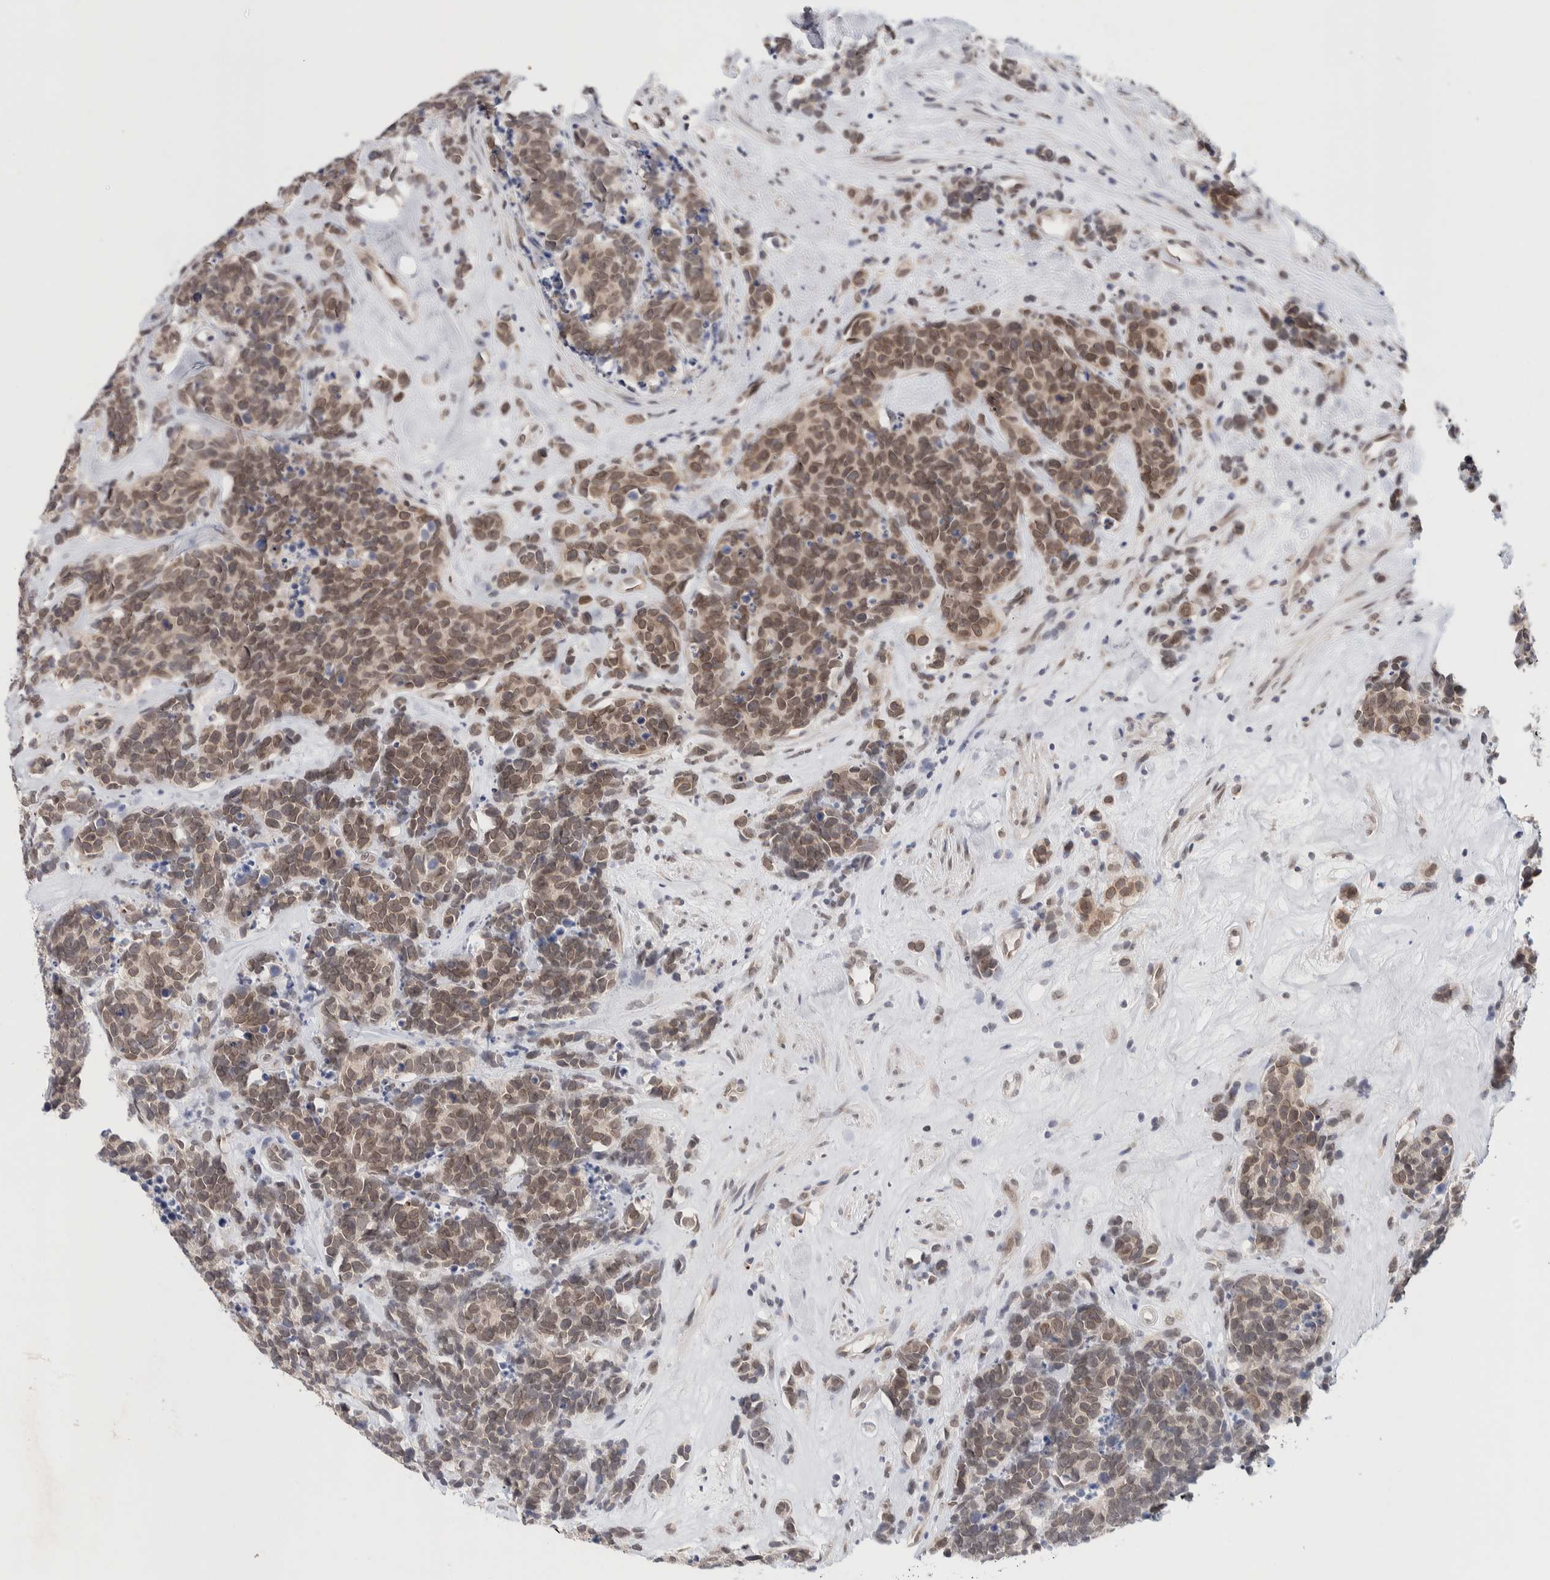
{"staining": {"intensity": "weak", "quantity": ">75%", "location": "cytoplasmic/membranous"}, "tissue": "carcinoid", "cell_type": "Tumor cells", "image_type": "cancer", "snomed": [{"axis": "morphology", "description": "Carcinoma, NOS"}, {"axis": "morphology", "description": "Carcinoid, malignant, NOS"}, {"axis": "topography", "description": "Urinary bladder"}], "caption": "Tumor cells demonstrate low levels of weak cytoplasmic/membranous positivity in approximately >75% of cells in human malignant carcinoid.", "gene": "CRAT", "patient": {"sex": "male", "age": 57}}